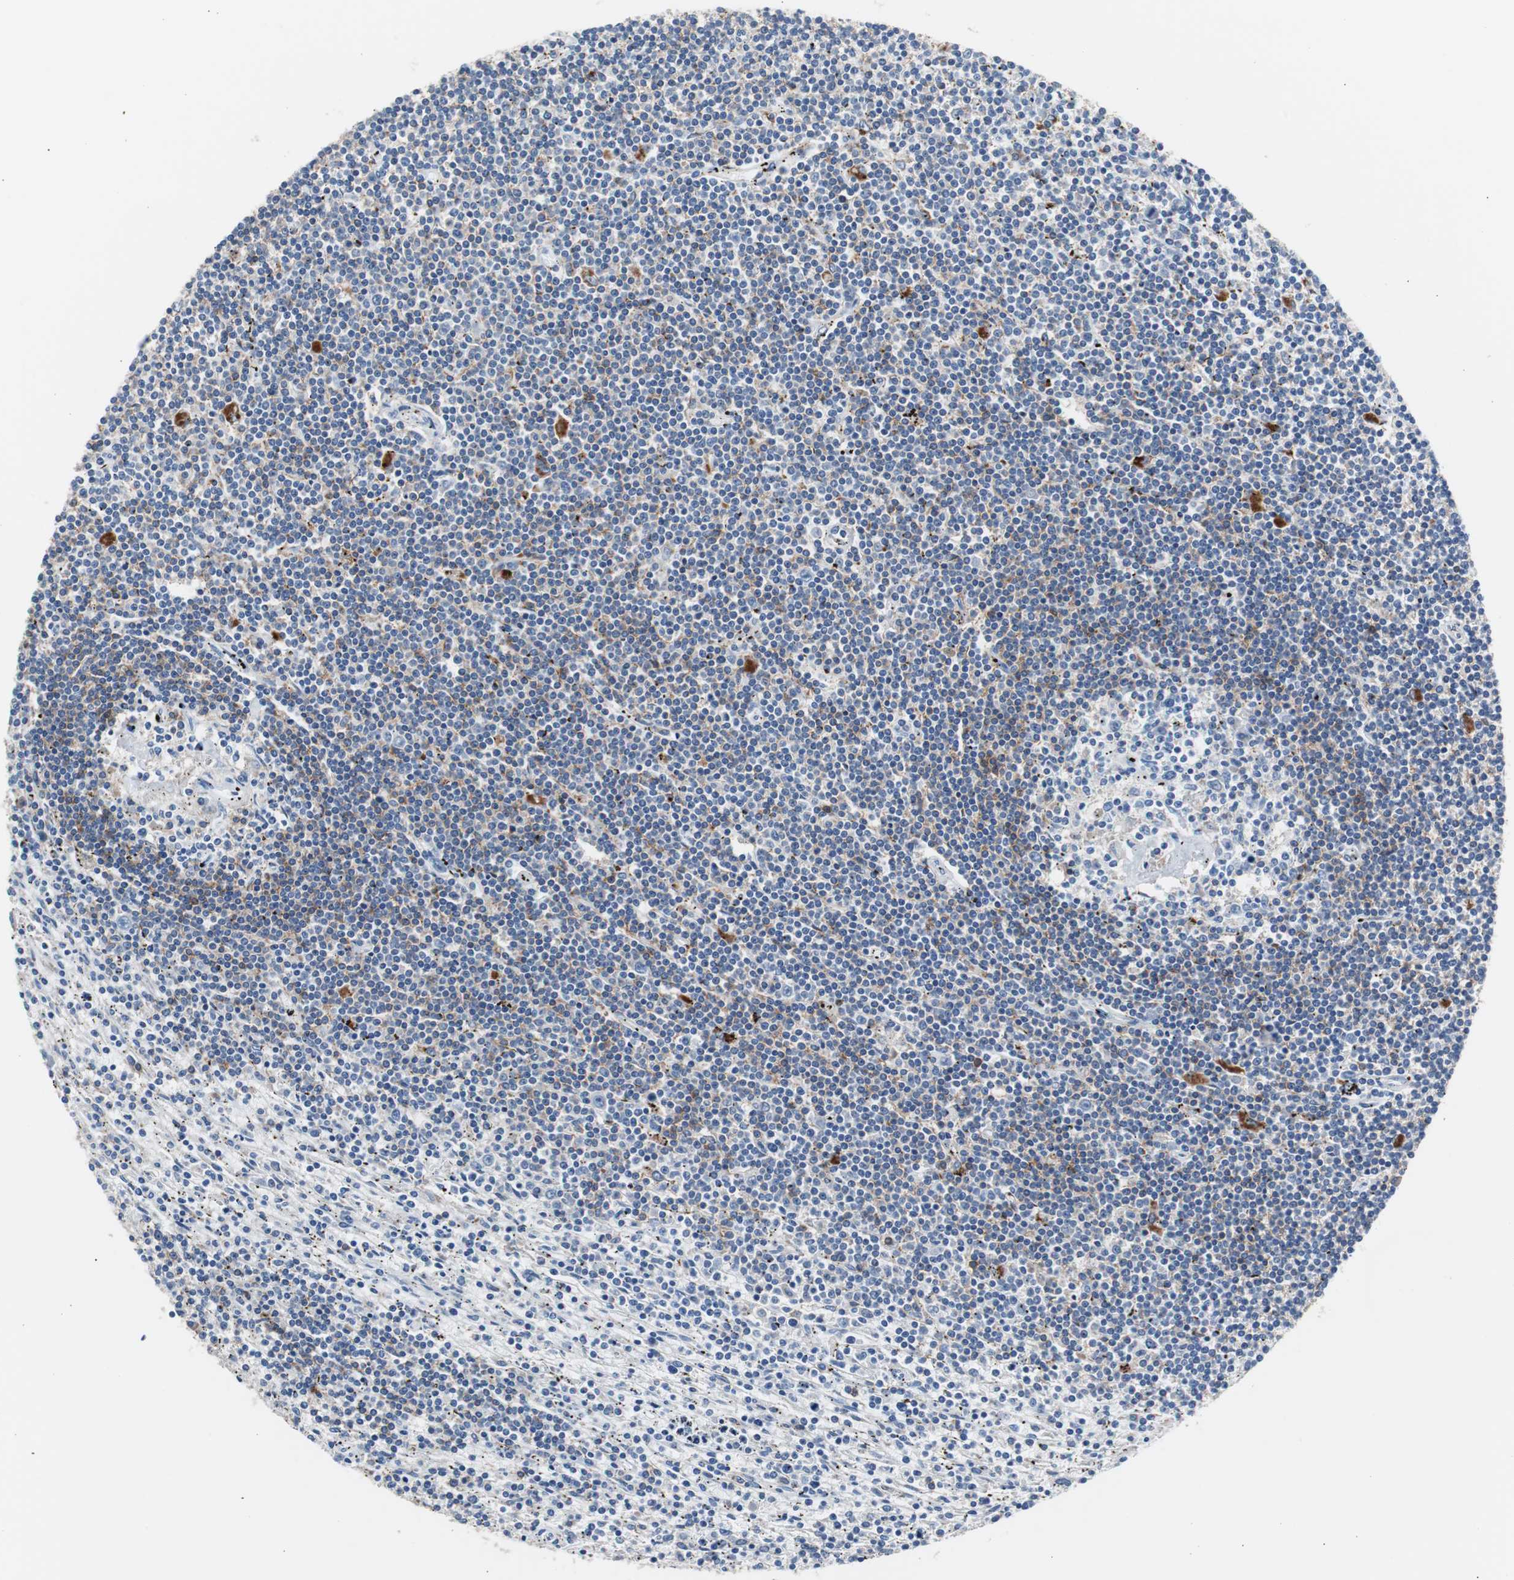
{"staining": {"intensity": "negative", "quantity": "none", "location": "none"}, "tissue": "lymphoma", "cell_type": "Tumor cells", "image_type": "cancer", "snomed": [{"axis": "morphology", "description": "Malignant lymphoma, non-Hodgkin's type, Low grade"}, {"axis": "topography", "description": "Spleen"}], "caption": "Immunohistochemistry histopathology image of lymphoma stained for a protein (brown), which displays no staining in tumor cells.", "gene": "FCGR2B", "patient": {"sex": "male", "age": 76}}